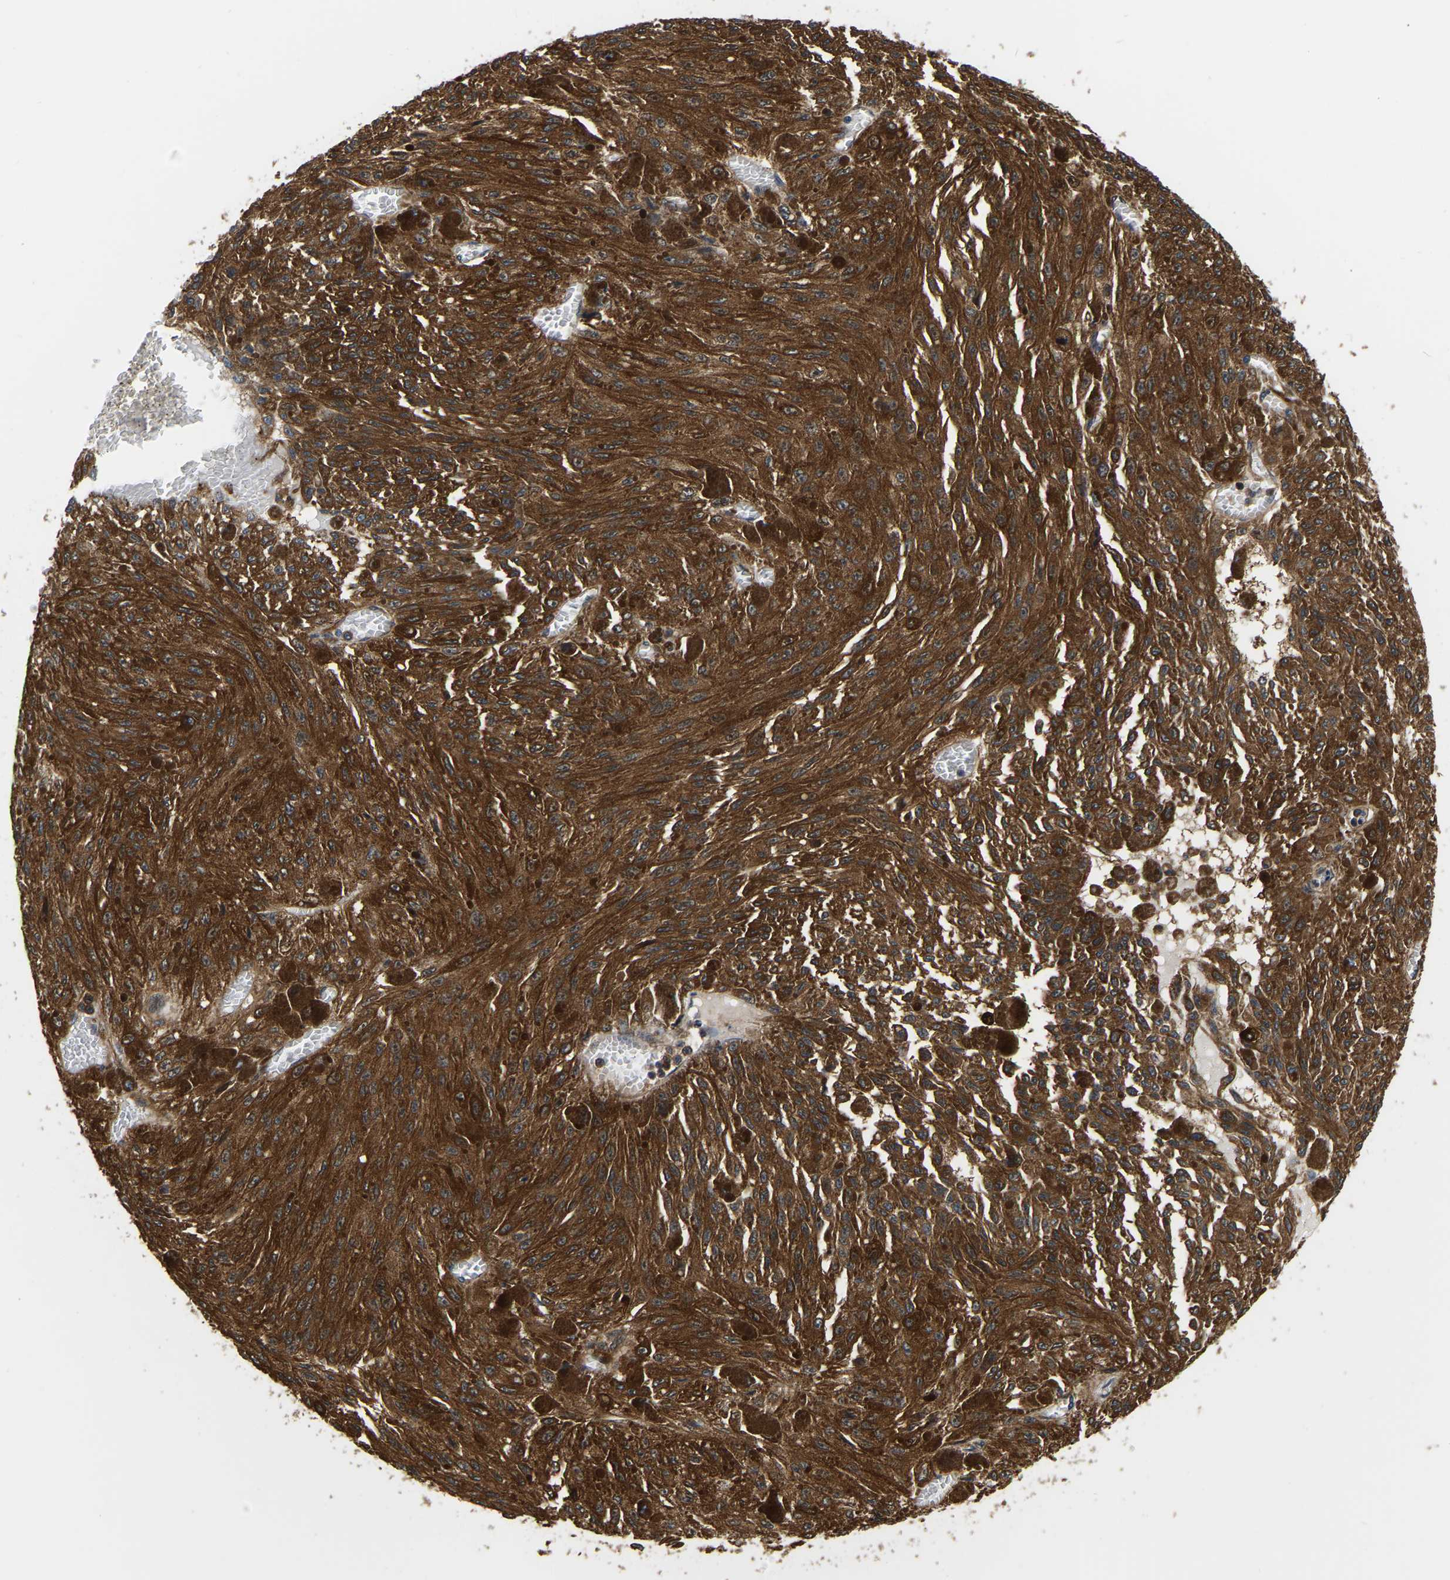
{"staining": {"intensity": "strong", "quantity": ">75%", "location": "cytoplasmic/membranous"}, "tissue": "melanoma", "cell_type": "Tumor cells", "image_type": "cancer", "snomed": [{"axis": "morphology", "description": "Malignant melanoma, NOS"}, {"axis": "topography", "description": "Other"}], "caption": "Immunohistochemistry (IHC) micrograph of human malignant melanoma stained for a protein (brown), which reveals high levels of strong cytoplasmic/membranous staining in about >75% of tumor cells.", "gene": "GARS1", "patient": {"sex": "male", "age": 79}}